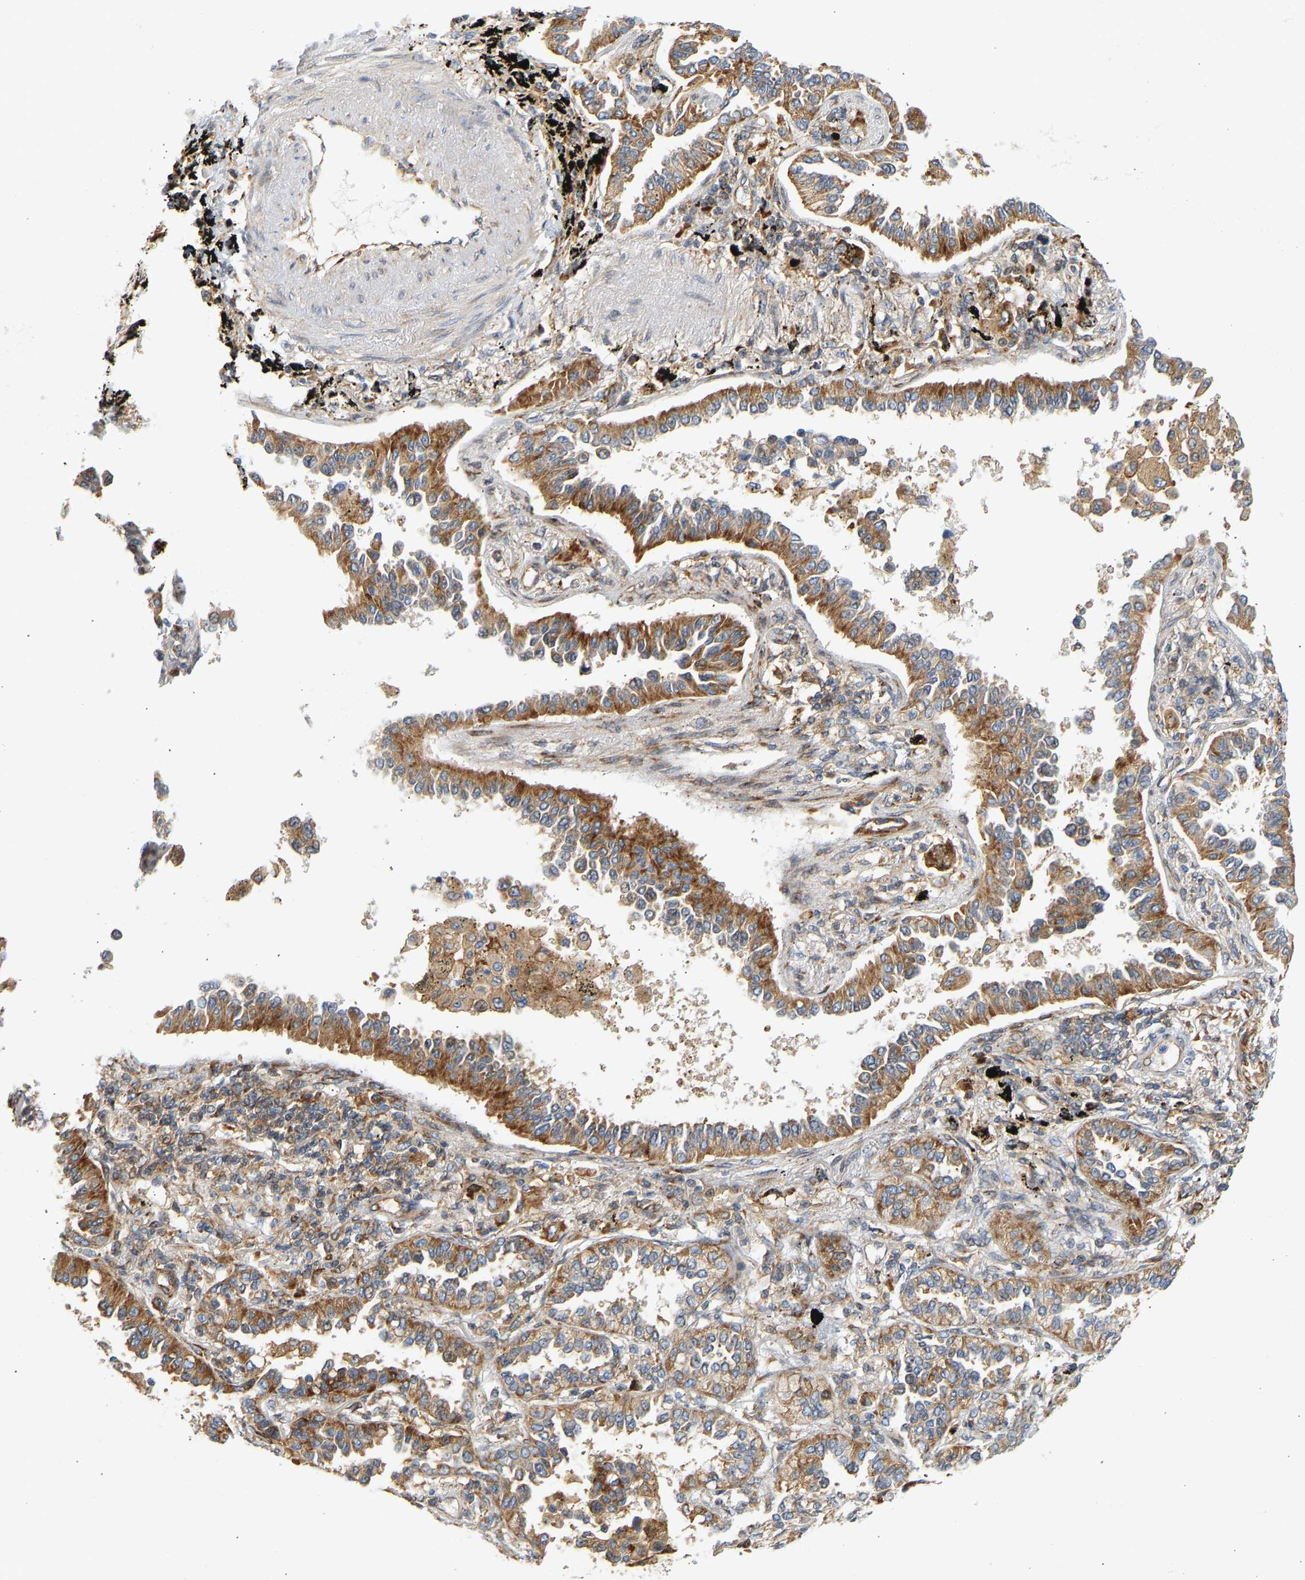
{"staining": {"intensity": "strong", "quantity": ">75%", "location": "cytoplasmic/membranous"}, "tissue": "lung cancer", "cell_type": "Tumor cells", "image_type": "cancer", "snomed": [{"axis": "morphology", "description": "Normal tissue, NOS"}, {"axis": "morphology", "description": "Adenocarcinoma, NOS"}, {"axis": "topography", "description": "Lung"}], "caption": "IHC image of neoplastic tissue: human lung cancer (adenocarcinoma) stained using immunohistochemistry reveals high levels of strong protein expression localized specifically in the cytoplasmic/membranous of tumor cells, appearing as a cytoplasmic/membranous brown color.", "gene": "RPS14", "patient": {"sex": "male", "age": 59}}